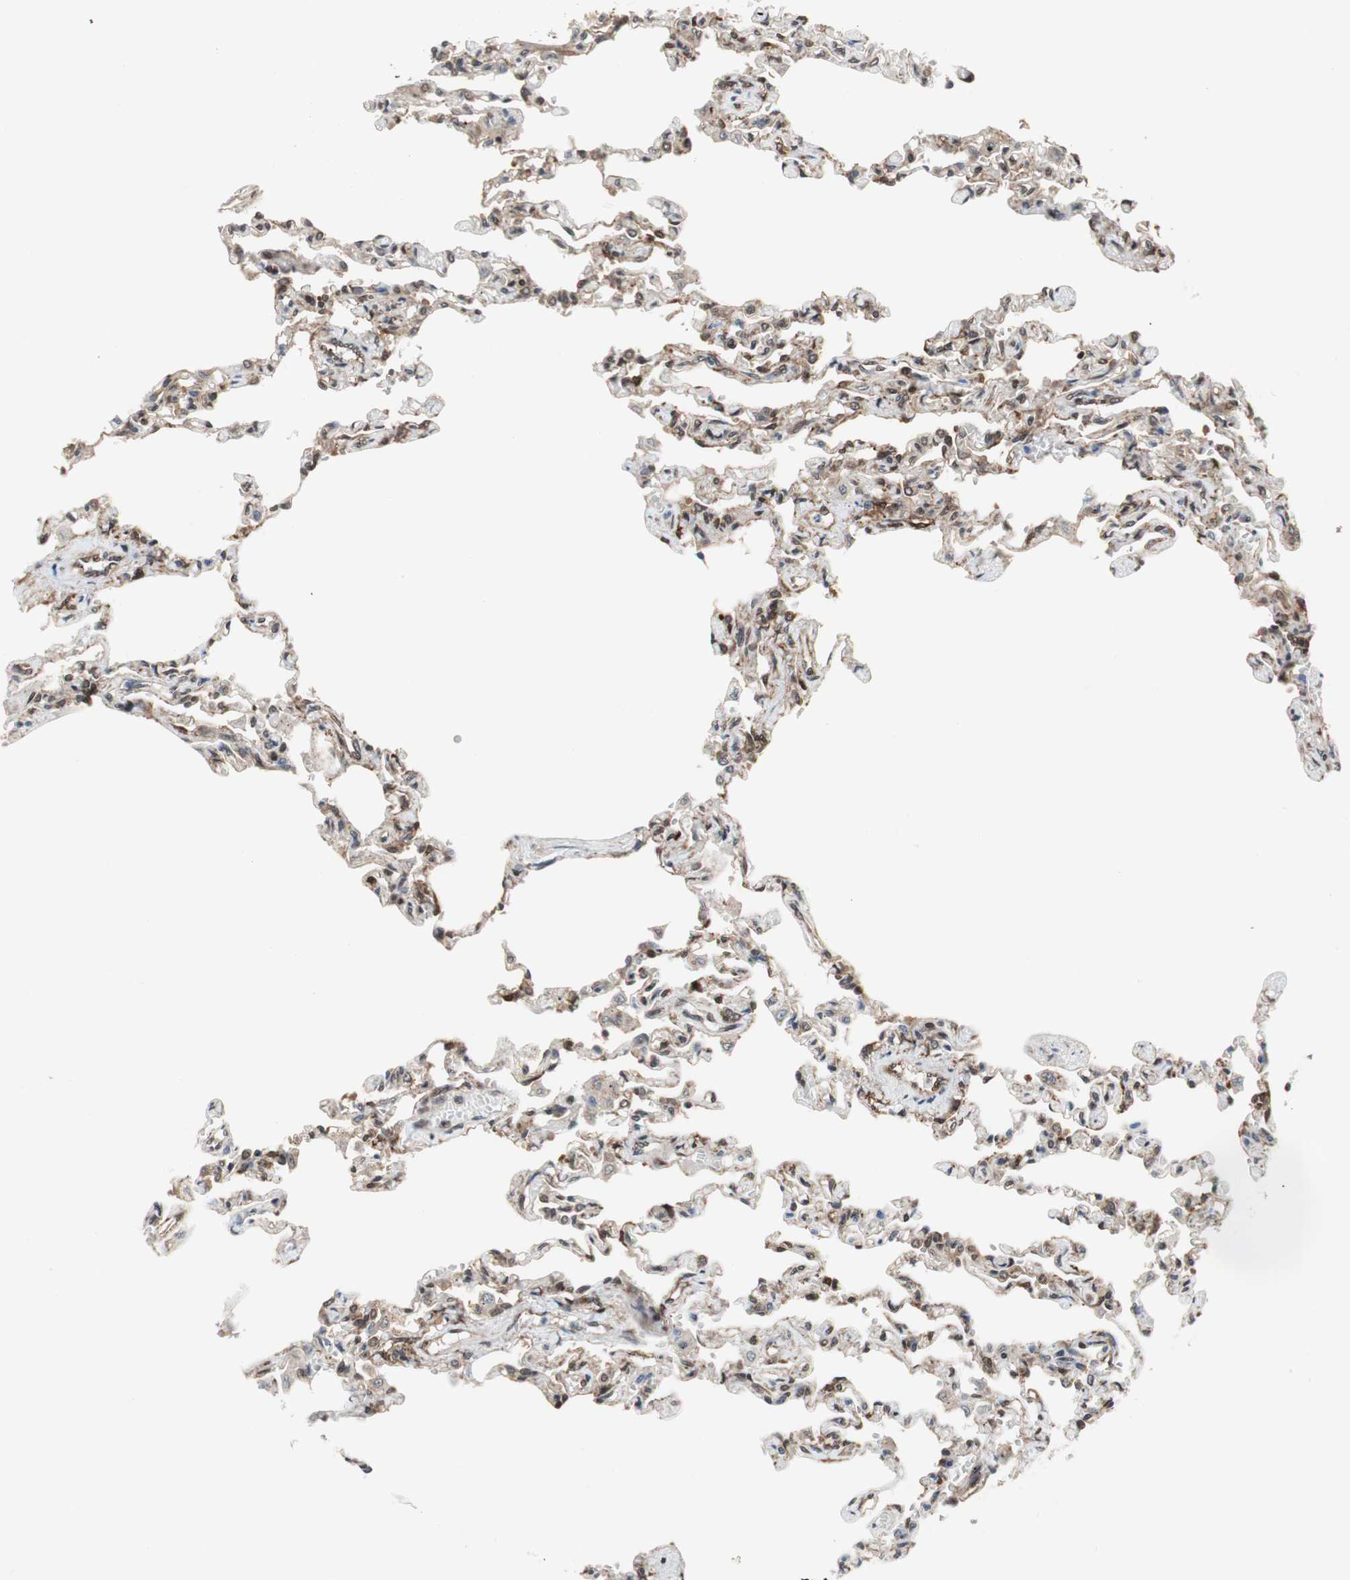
{"staining": {"intensity": "weak", "quantity": "25%-75%", "location": "cytoplasmic/membranous"}, "tissue": "lung", "cell_type": "Alveolar cells", "image_type": "normal", "snomed": [{"axis": "morphology", "description": "Normal tissue, NOS"}, {"axis": "topography", "description": "Lung"}], "caption": "IHC photomicrograph of benign lung: human lung stained using immunohistochemistry exhibits low levels of weak protein expression localized specifically in the cytoplasmic/membranous of alveolar cells, appearing as a cytoplasmic/membranous brown color.", "gene": "ZNF512B", "patient": {"sex": "male", "age": 21}}